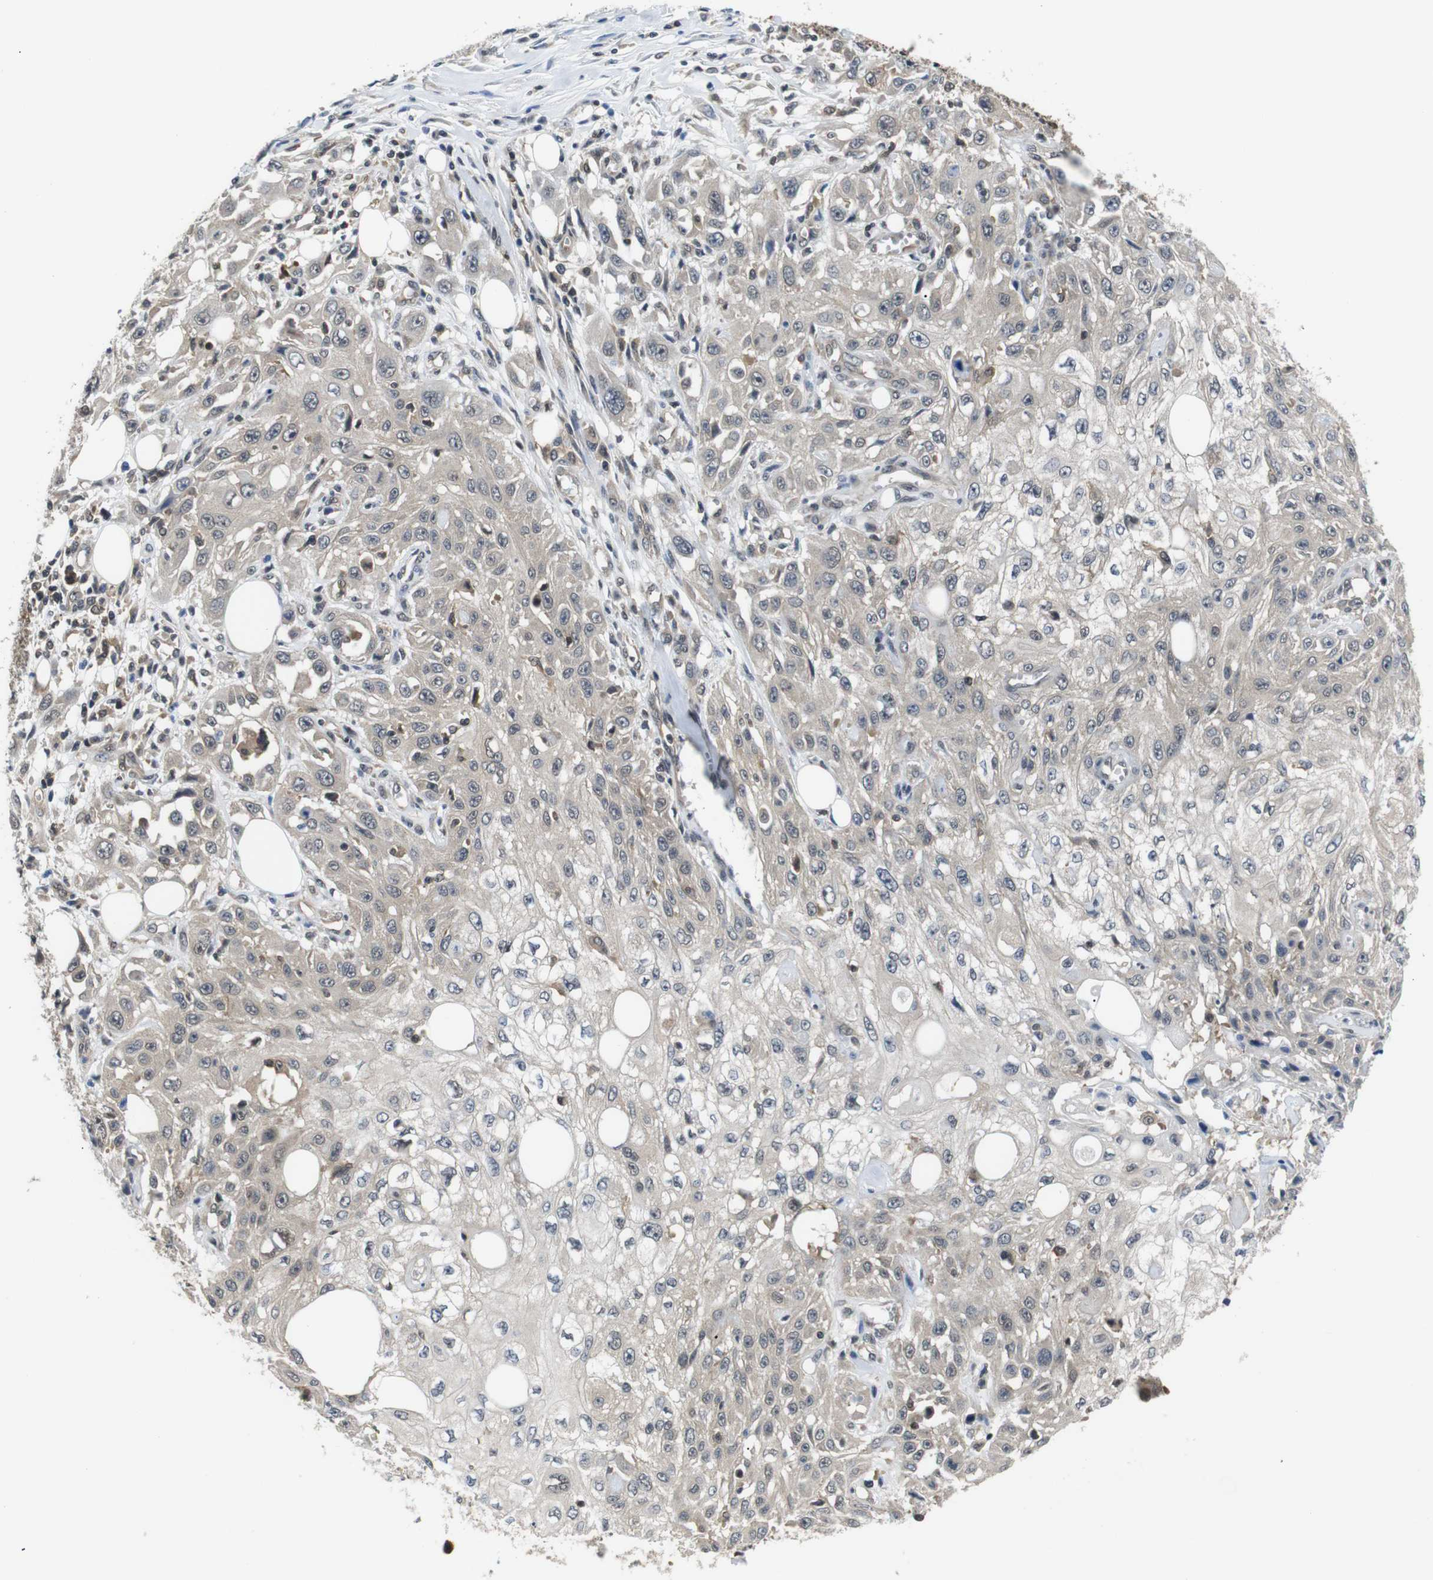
{"staining": {"intensity": "weak", "quantity": "25%-75%", "location": "cytoplasmic/membranous"}, "tissue": "skin cancer", "cell_type": "Tumor cells", "image_type": "cancer", "snomed": [{"axis": "morphology", "description": "Squamous cell carcinoma, NOS"}, {"axis": "topography", "description": "Skin"}], "caption": "The image demonstrates immunohistochemical staining of squamous cell carcinoma (skin). There is weak cytoplasmic/membranous staining is identified in approximately 25%-75% of tumor cells.", "gene": "UBXN1", "patient": {"sex": "male", "age": 75}}